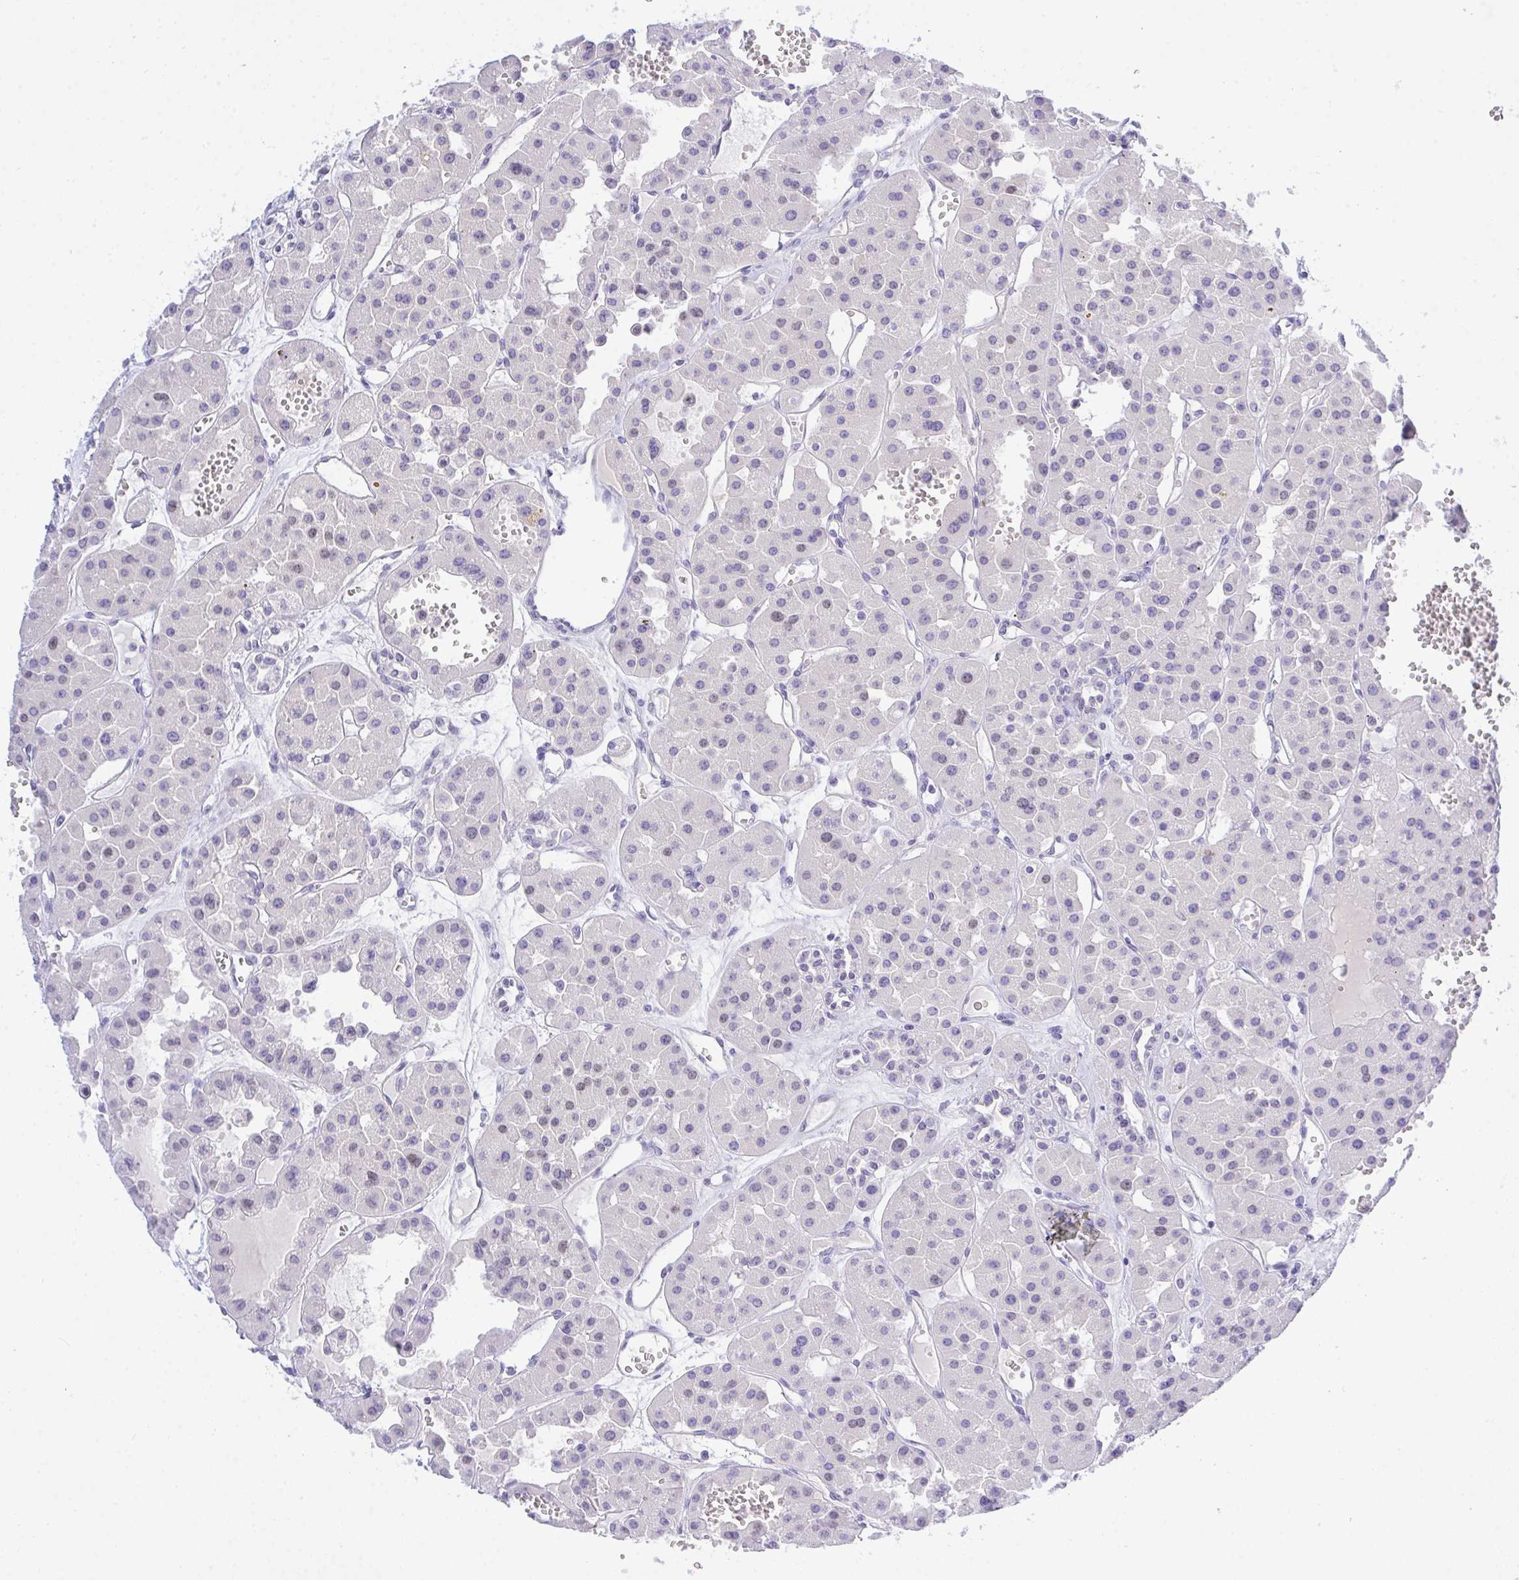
{"staining": {"intensity": "negative", "quantity": "none", "location": "none"}, "tissue": "renal cancer", "cell_type": "Tumor cells", "image_type": "cancer", "snomed": [{"axis": "morphology", "description": "Carcinoma, NOS"}, {"axis": "topography", "description": "Kidney"}], "caption": "This is an immunohistochemistry (IHC) micrograph of renal carcinoma. There is no positivity in tumor cells.", "gene": "THOP1", "patient": {"sex": "female", "age": 75}}